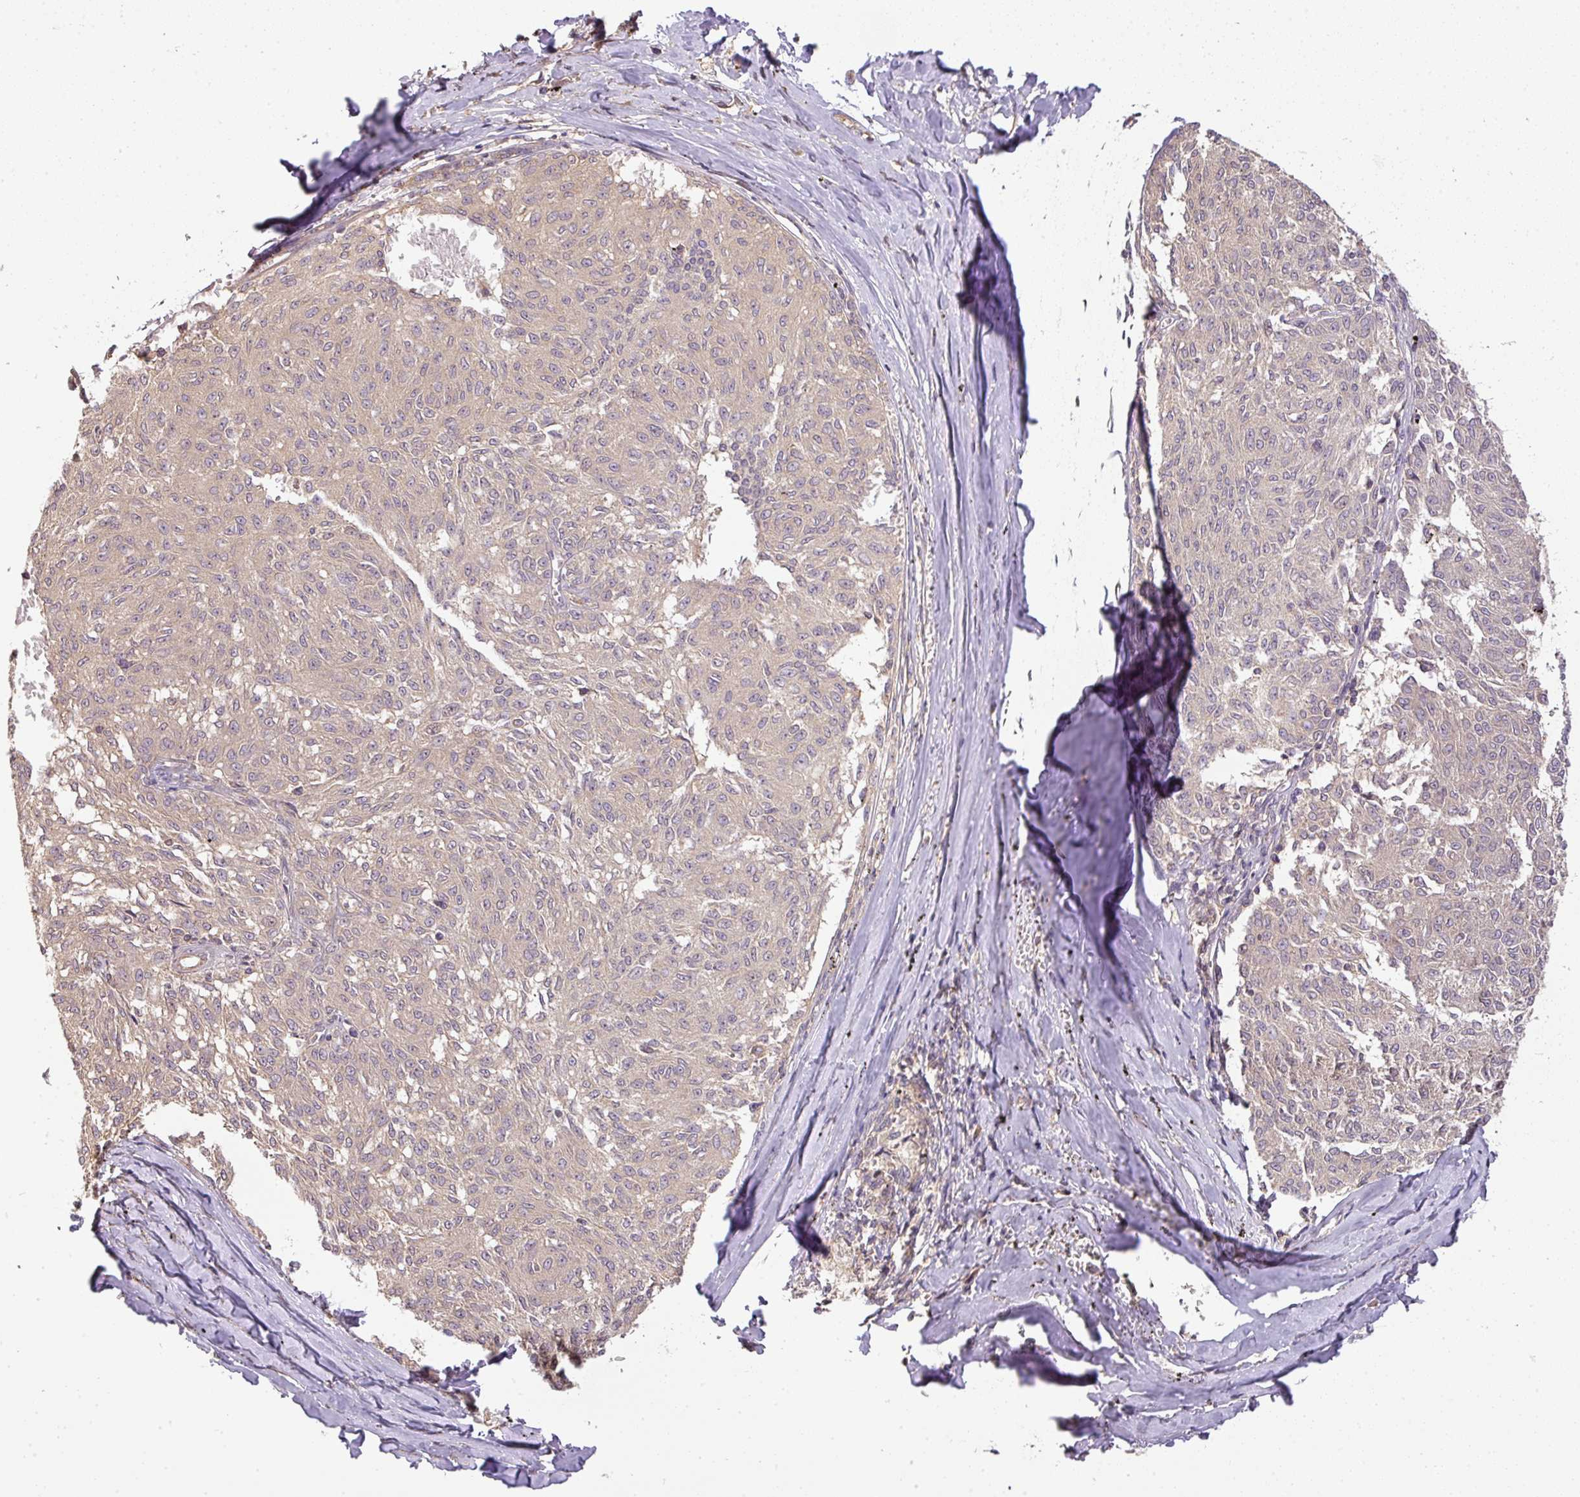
{"staining": {"intensity": "weak", "quantity": "<25%", "location": "cytoplasmic/membranous"}, "tissue": "melanoma", "cell_type": "Tumor cells", "image_type": "cancer", "snomed": [{"axis": "morphology", "description": "Malignant melanoma, NOS"}, {"axis": "topography", "description": "Skin"}], "caption": "Melanoma was stained to show a protein in brown. There is no significant staining in tumor cells.", "gene": "TCL1B", "patient": {"sex": "female", "age": 72}}